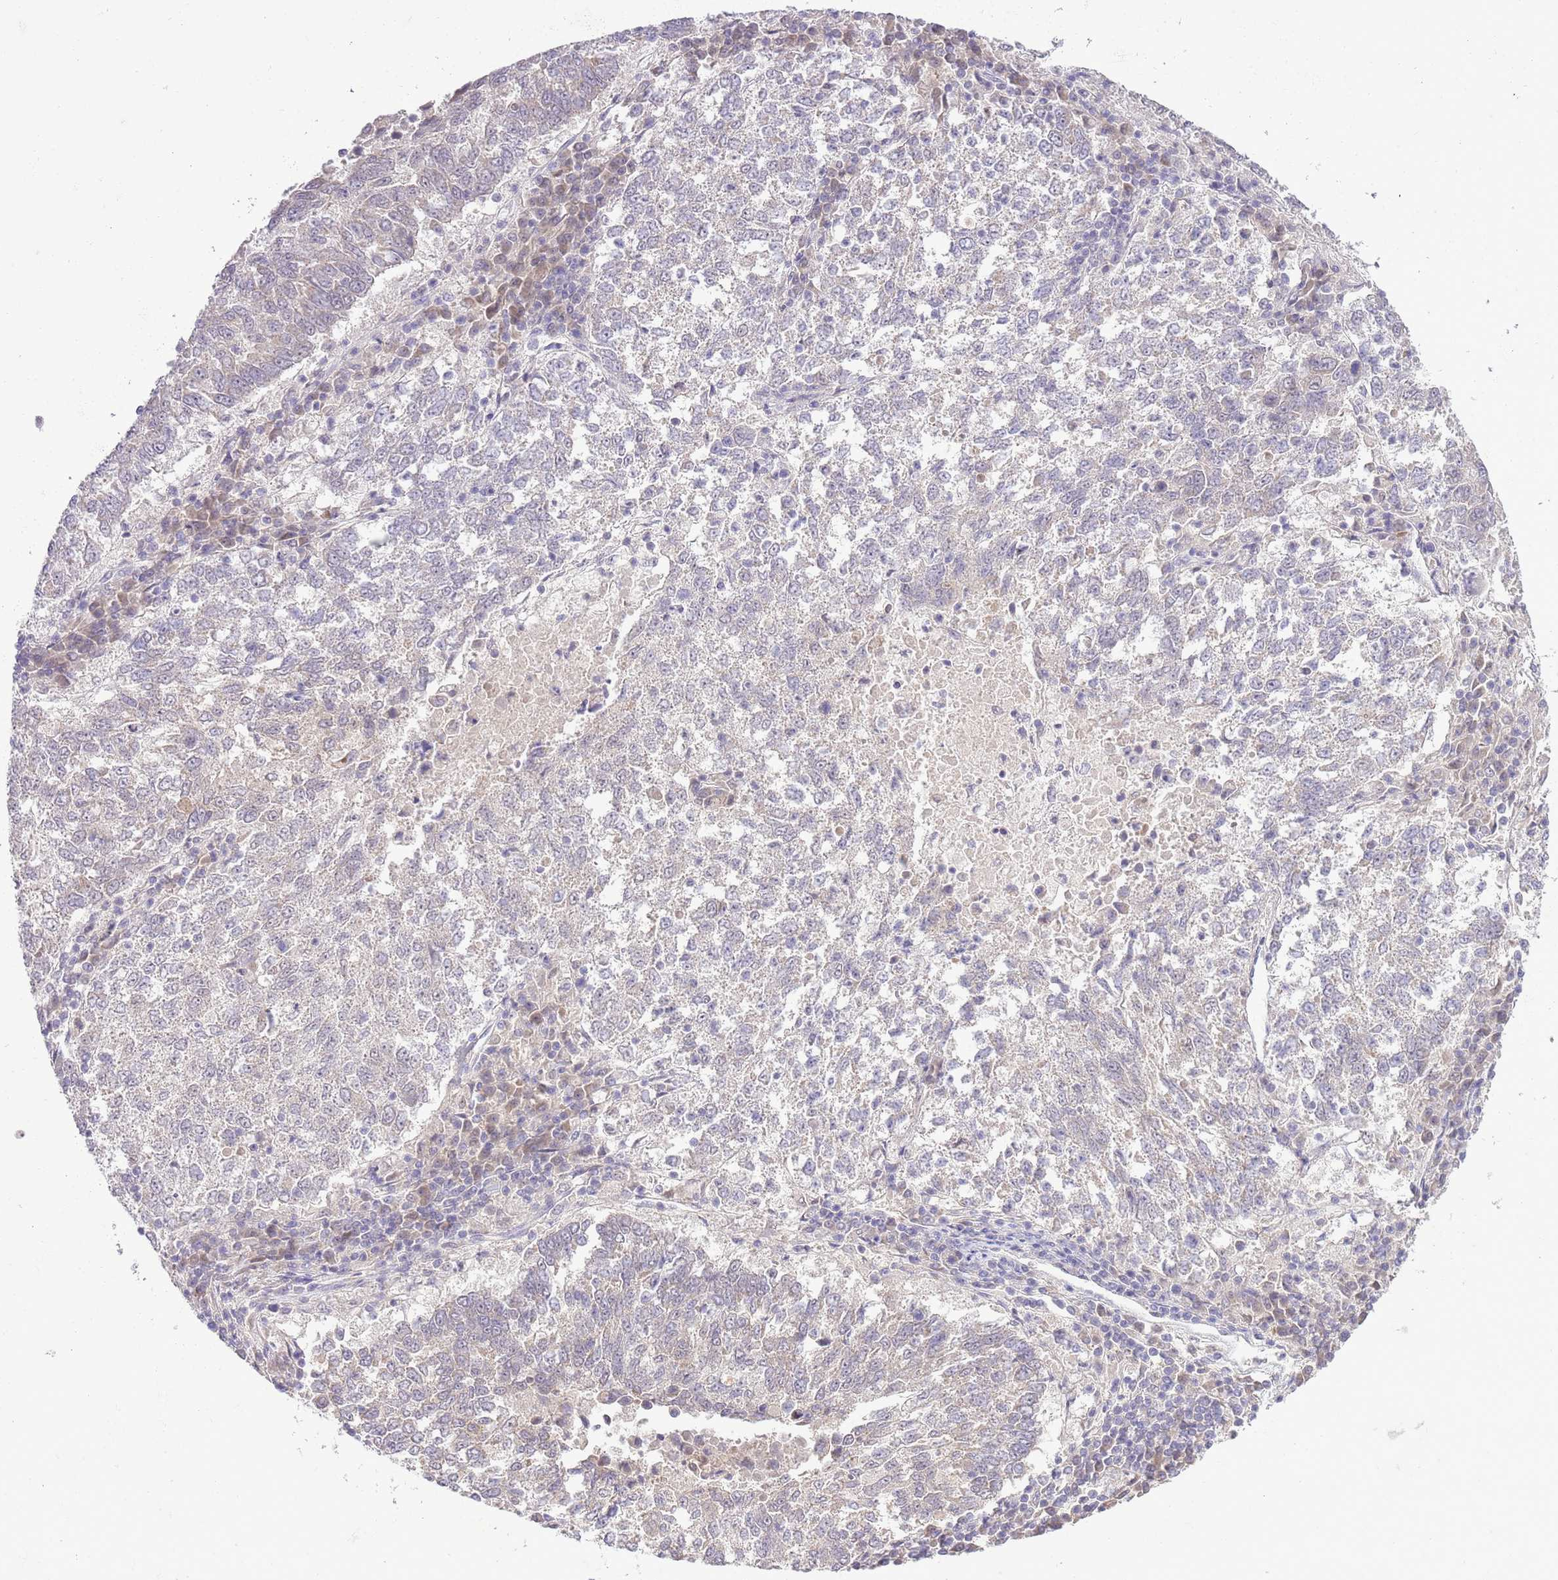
{"staining": {"intensity": "negative", "quantity": "none", "location": "none"}, "tissue": "lung cancer", "cell_type": "Tumor cells", "image_type": "cancer", "snomed": [{"axis": "morphology", "description": "Squamous cell carcinoma, NOS"}, {"axis": "topography", "description": "Lung"}], "caption": "Immunohistochemical staining of human lung cancer demonstrates no significant positivity in tumor cells.", "gene": "GALK2", "patient": {"sex": "male", "age": 73}}